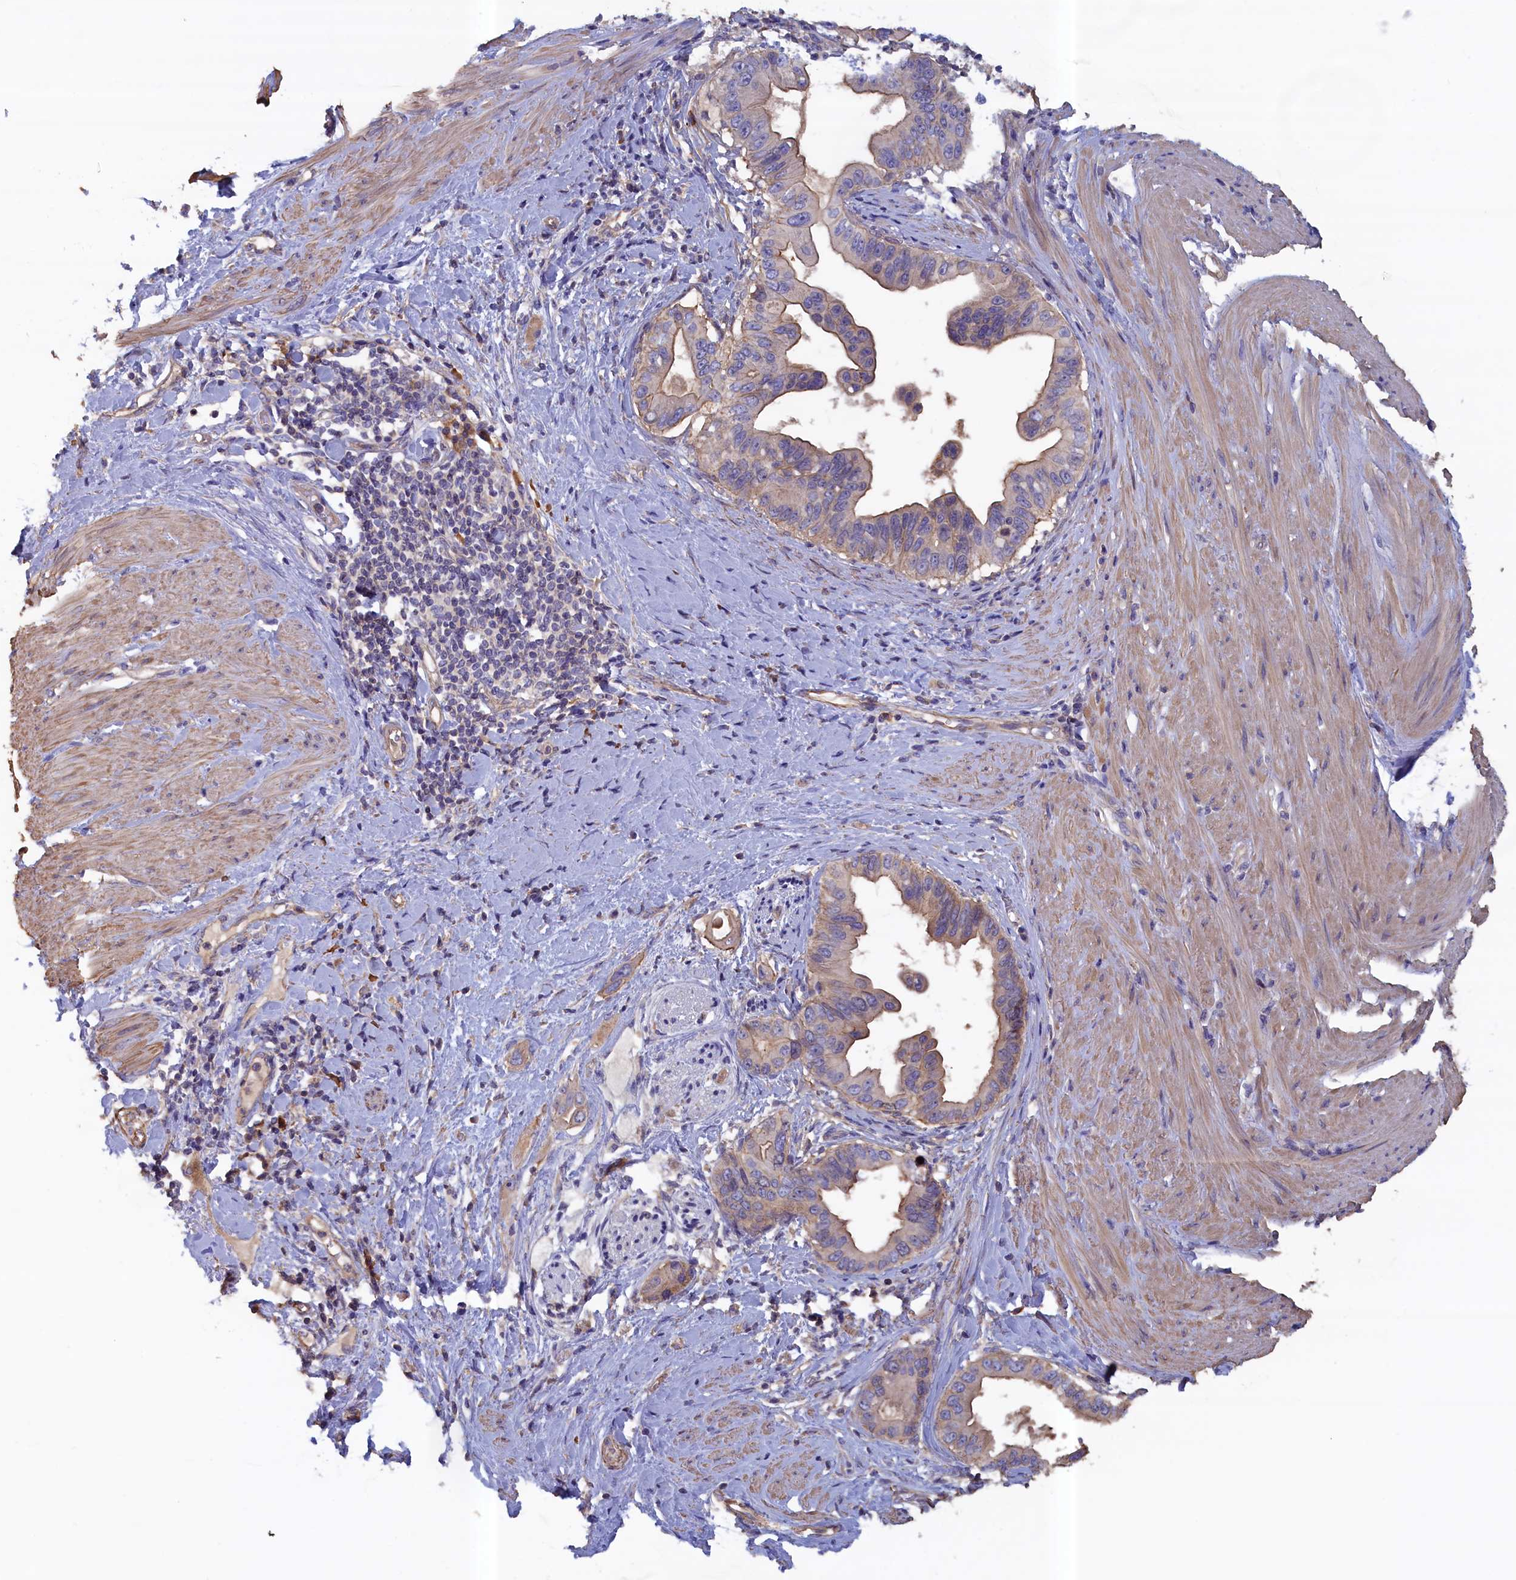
{"staining": {"intensity": "moderate", "quantity": "25%-75%", "location": "cytoplasmic/membranous"}, "tissue": "pancreatic cancer", "cell_type": "Tumor cells", "image_type": "cancer", "snomed": [{"axis": "morphology", "description": "Adenocarcinoma, NOS"}, {"axis": "topography", "description": "Pancreas"}], "caption": "This image shows adenocarcinoma (pancreatic) stained with immunohistochemistry to label a protein in brown. The cytoplasmic/membranous of tumor cells show moderate positivity for the protein. Nuclei are counter-stained blue.", "gene": "ANKRD2", "patient": {"sex": "female", "age": 56}}